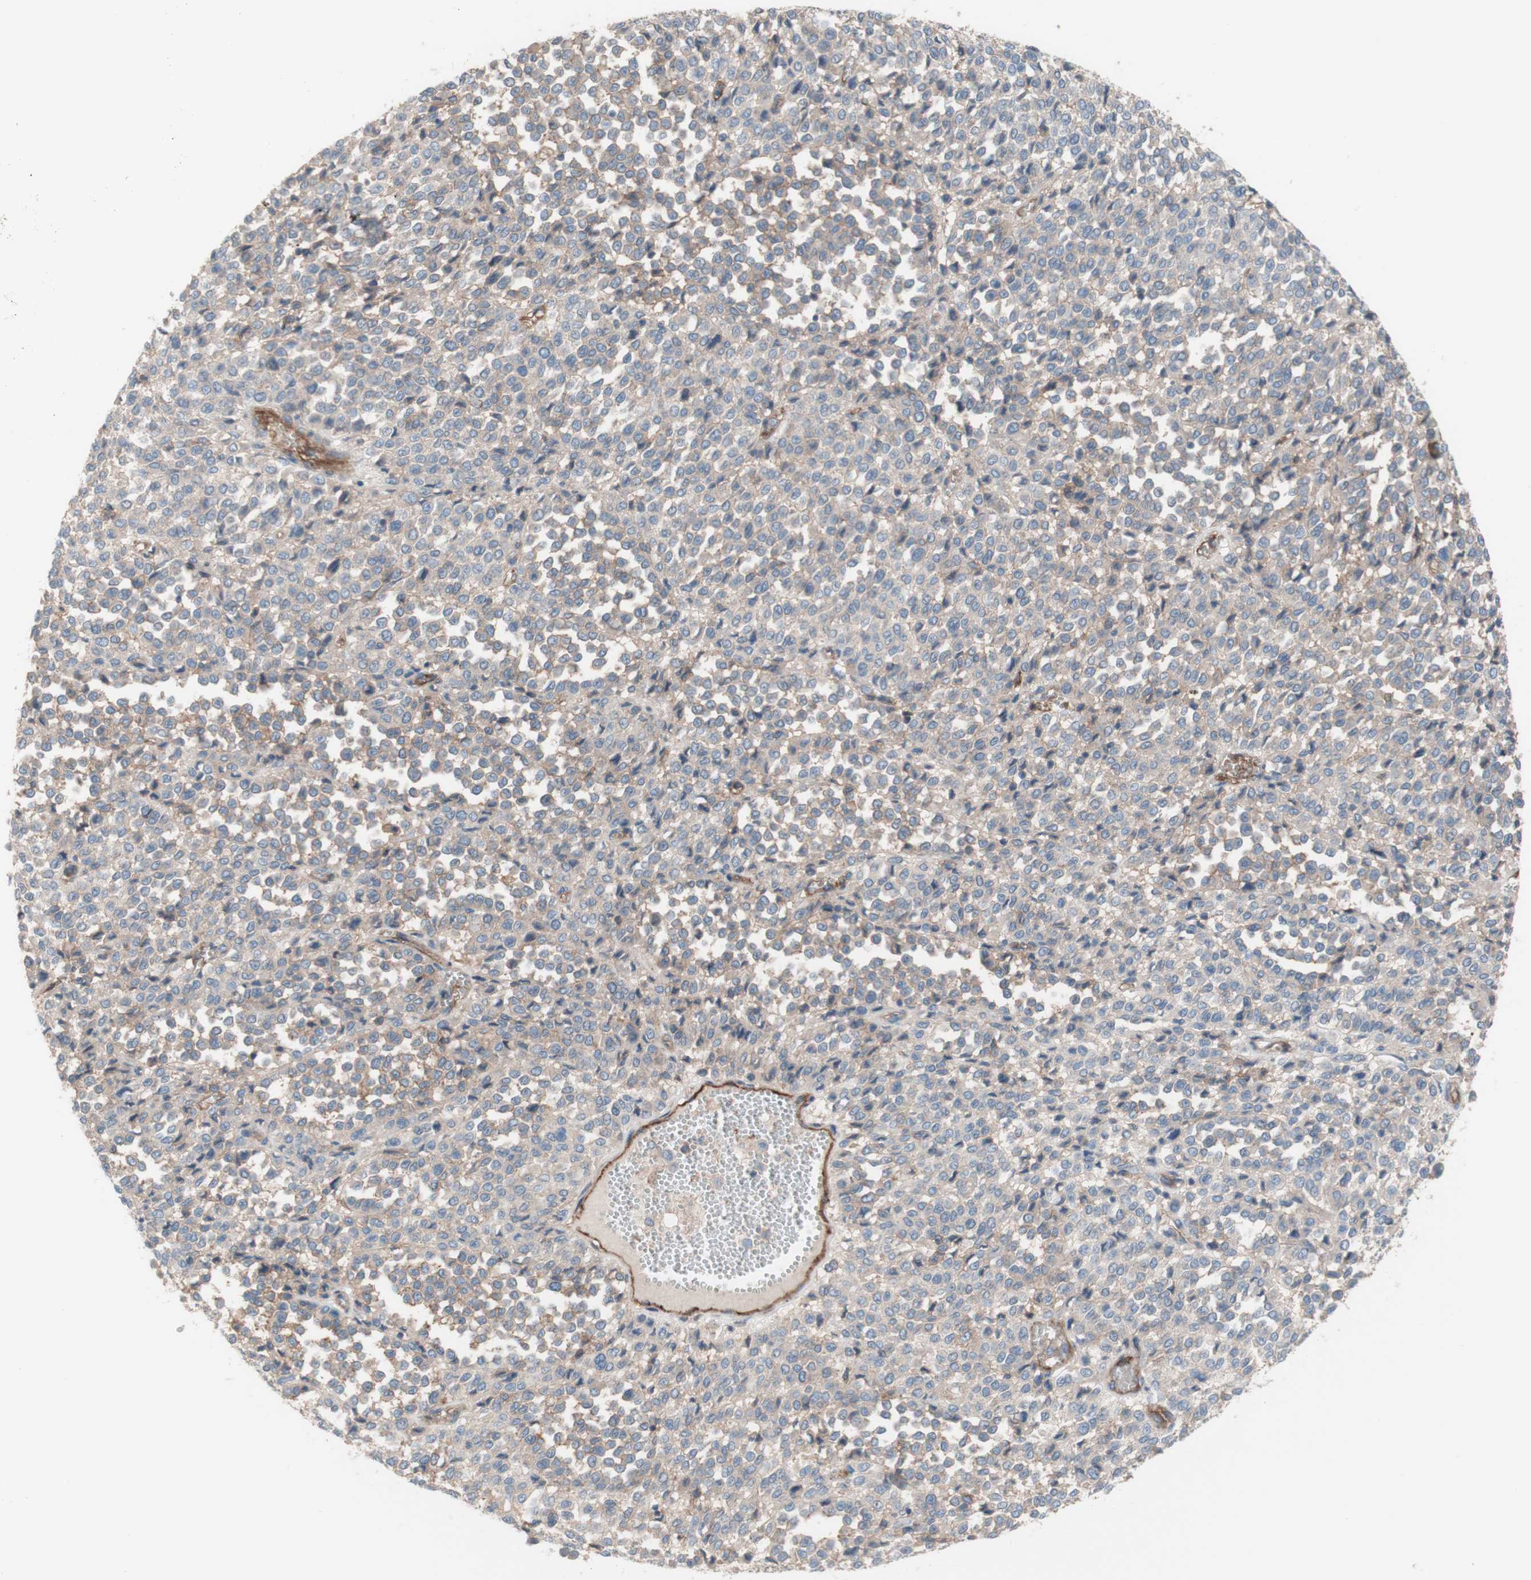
{"staining": {"intensity": "weak", "quantity": ">75%", "location": "cytoplasmic/membranous"}, "tissue": "melanoma", "cell_type": "Tumor cells", "image_type": "cancer", "snomed": [{"axis": "morphology", "description": "Malignant melanoma, Metastatic site"}, {"axis": "topography", "description": "Pancreas"}], "caption": "Melanoma stained with a brown dye exhibits weak cytoplasmic/membranous positive positivity in about >75% of tumor cells.", "gene": "CD46", "patient": {"sex": "female", "age": 30}}